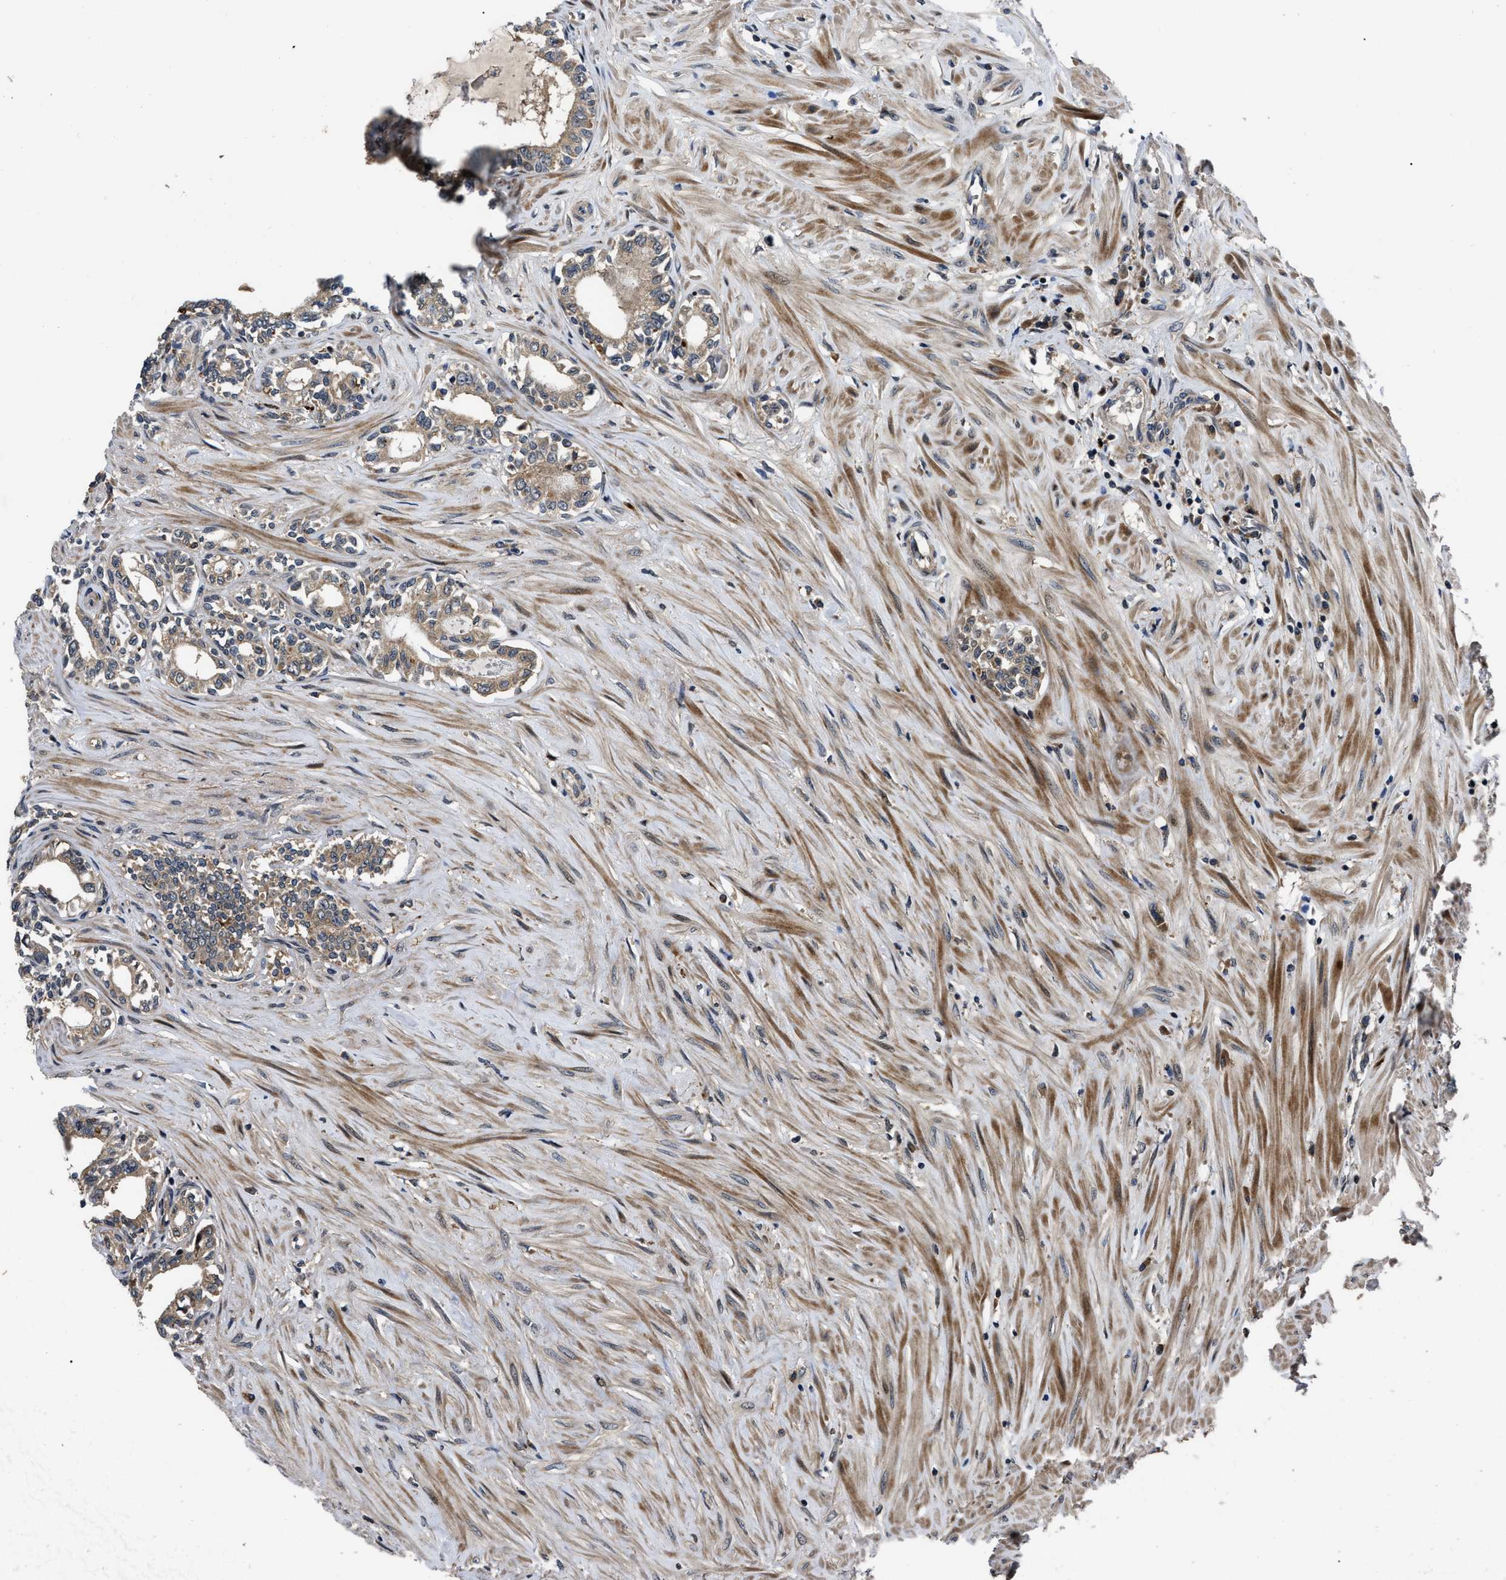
{"staining": {"intensity": "weak", "quantity": ">75%", "location": "cytoplasmic/membranous"}, "tissue": "seminal vesicle", "cell_type": "Glandular cells", "image_type": "normal", "snomed": [{"axis": "morphology", "description": "Normal tissue, NOS"}, {"axis": "morphology", "description": "Adenocarcinoma, High grade"}, {"axis": "topography", "description": "Prostate"}, {"axis": "topography", "description": "Seminal veicle"}], "caption": "This photomicrograph displays normal seminal vesicle stained with IHC to label a protein in brown. The cytoplasmic/membranous of glandular cells show weak positivity for the protein. Nuclei are counter-stained blue.", "gene": "PPWD1", "patient": {"sex": "male", "age": 55}}